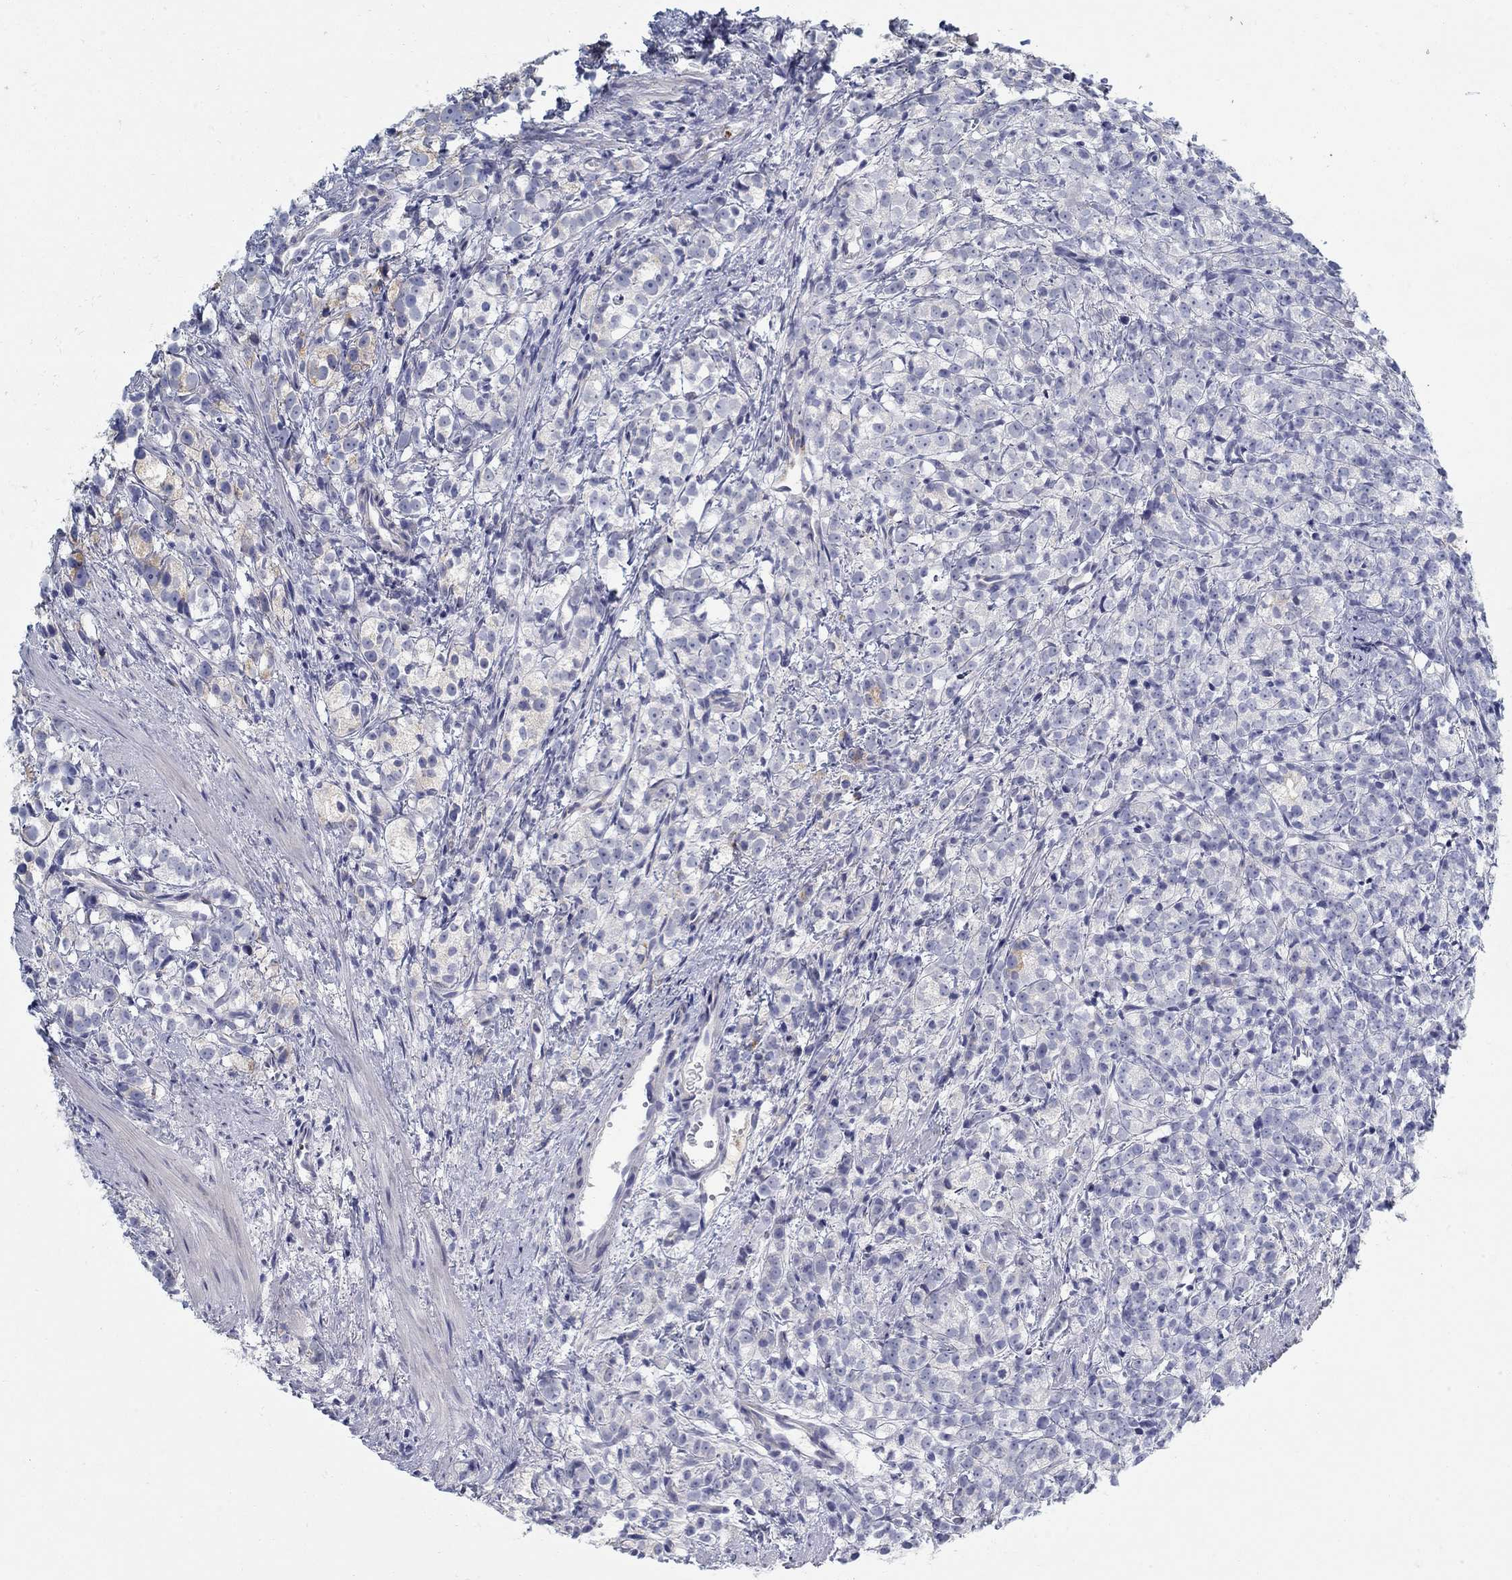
{"staining": {"intensity": "negative", "quantity": "none", "location": "none"}, "tissue": "prostate cancer", "cell_type": "Tumor cells", "image_type": "cancer", "snomed": [{"axis": "morphology", "description": "Adenocarcinoma, High grade"}, {"axis": "topography", "description": "Prostate"}], "caption": "Tumor cells are negative for brown protein staining in prostate cancer.", "gene": "ANO7", "patient": {"sex": "male", "age": 53}}